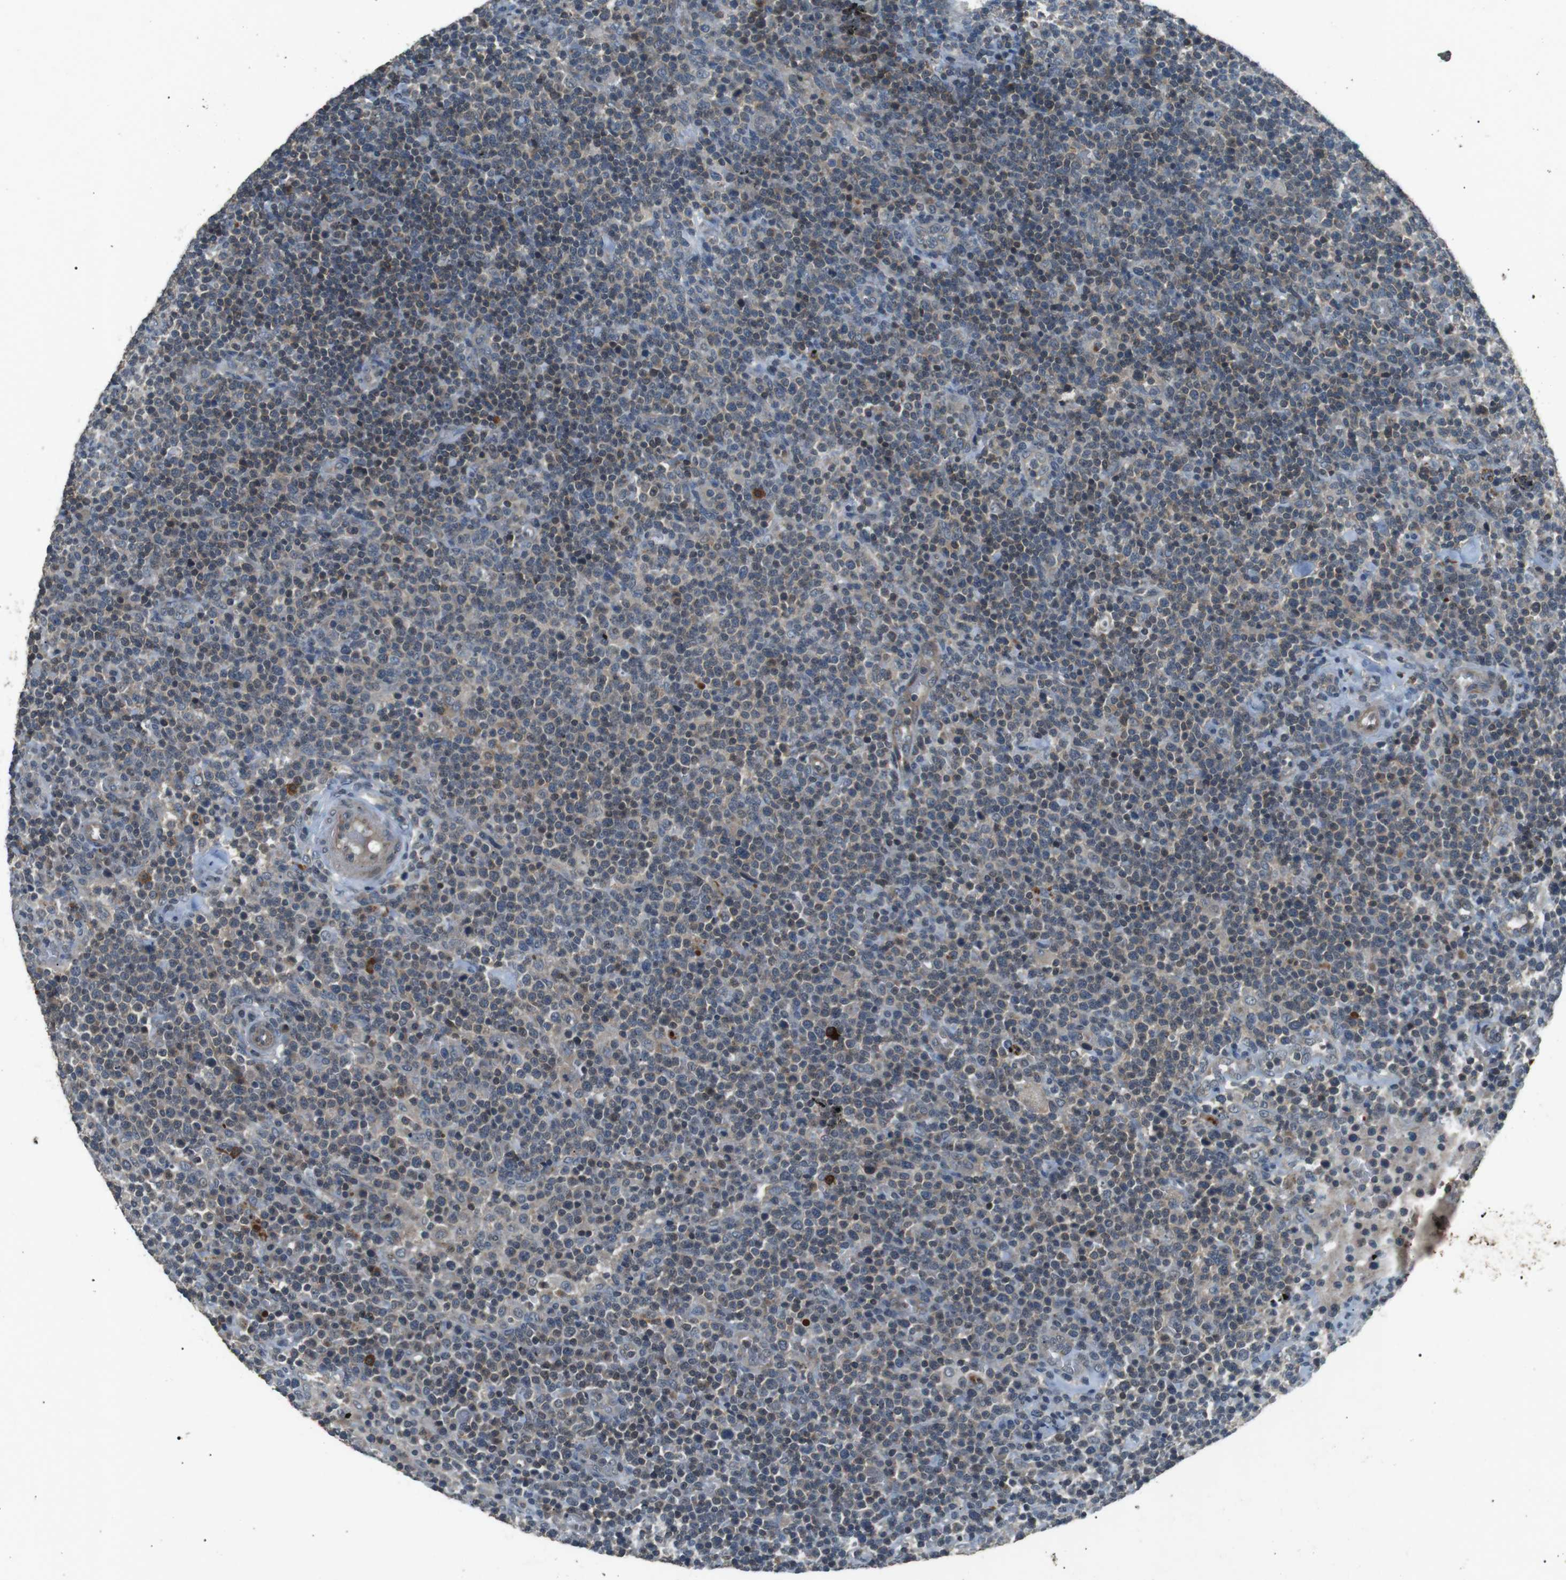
{"staining": {"intensity": "weak", "quantity": "25%-75%", "location": "cytoplasmic/membranous"}, "tissue": "lymphoma", "cell_type": "Tumor cells", "image_type": "cancer", "snomed": [{"axis": "morphology", "description": "Malignant lymphoma, non-Hodgkin's type, High grade"}, {"axis": "topography", "description": "Lymph node"}], "caption": "This is a photomicrograph of immunohistochemistry (IHC) staining of lymphoma, which shows weak staining in the cytoplasmic/membranous of tumor cells.", "gene": "NEK7", "patient": {"sex": "male", "age": 61}}